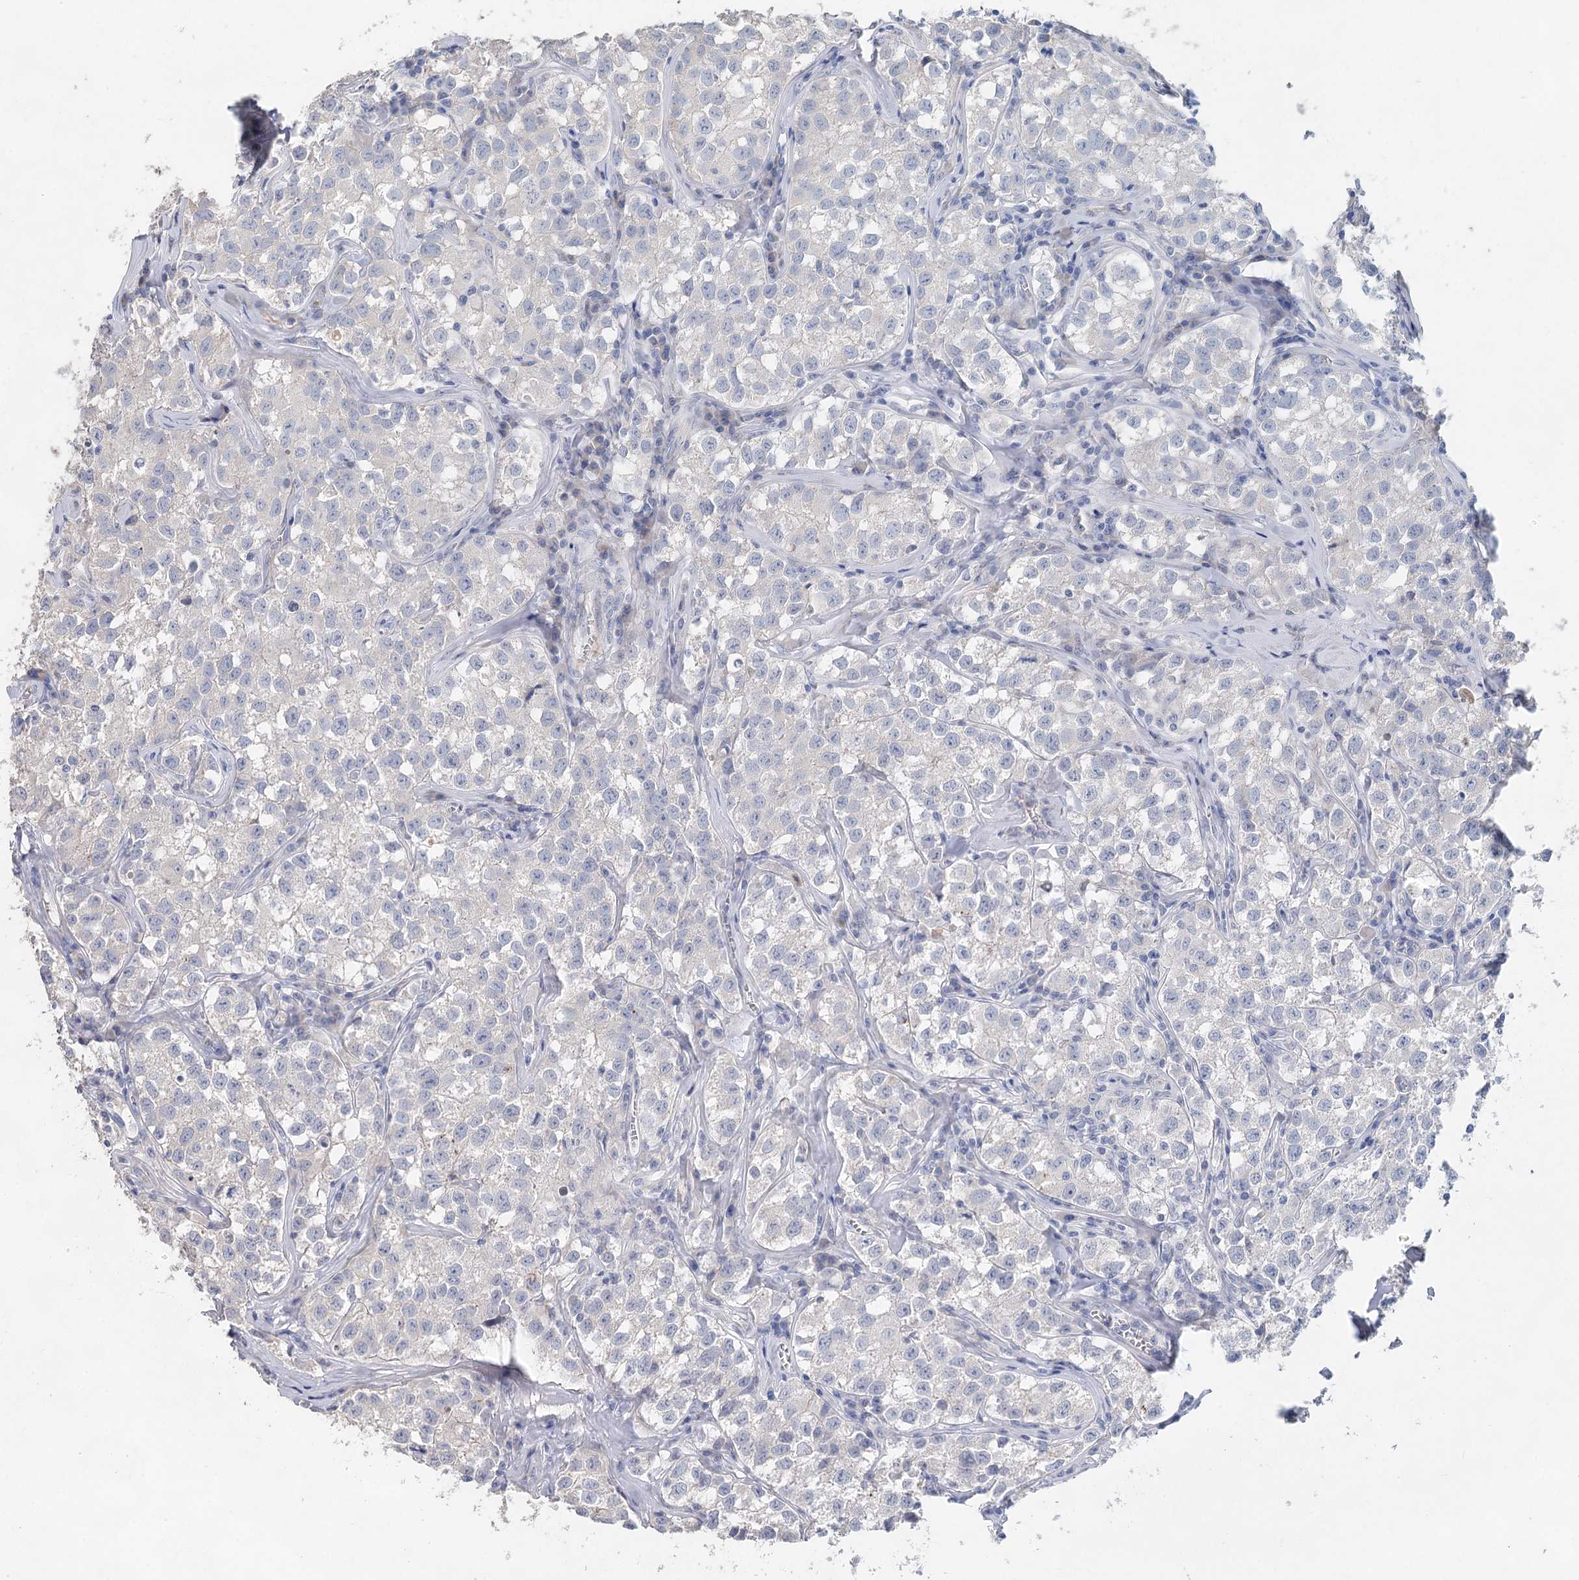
{"staining": {"intensity": "negative", "quantity": "none", "location": "none"}, "tissue": "testis cancer", "cell_type": "Tumor cells", "image_type": "cancer", "snomed": [{"axis": "morphology", "description": "Seminoma, NOS"}, {"axis": "morphology", "description": "Carcinoma, Embryonal, NOS"}, {"axis": "topography", "description": "Testis"}], "caption": "Tumor cells are negative for brown protein staining in embryonal carcinoma (testis). The staining was performed using DAB to visualize the protein expression in brown, while the nuclei were stained in blue with hematoxylin (Magnification: 20x).", "gene": "MYL6B", "patient": {"sex": "male", "age": 43}}